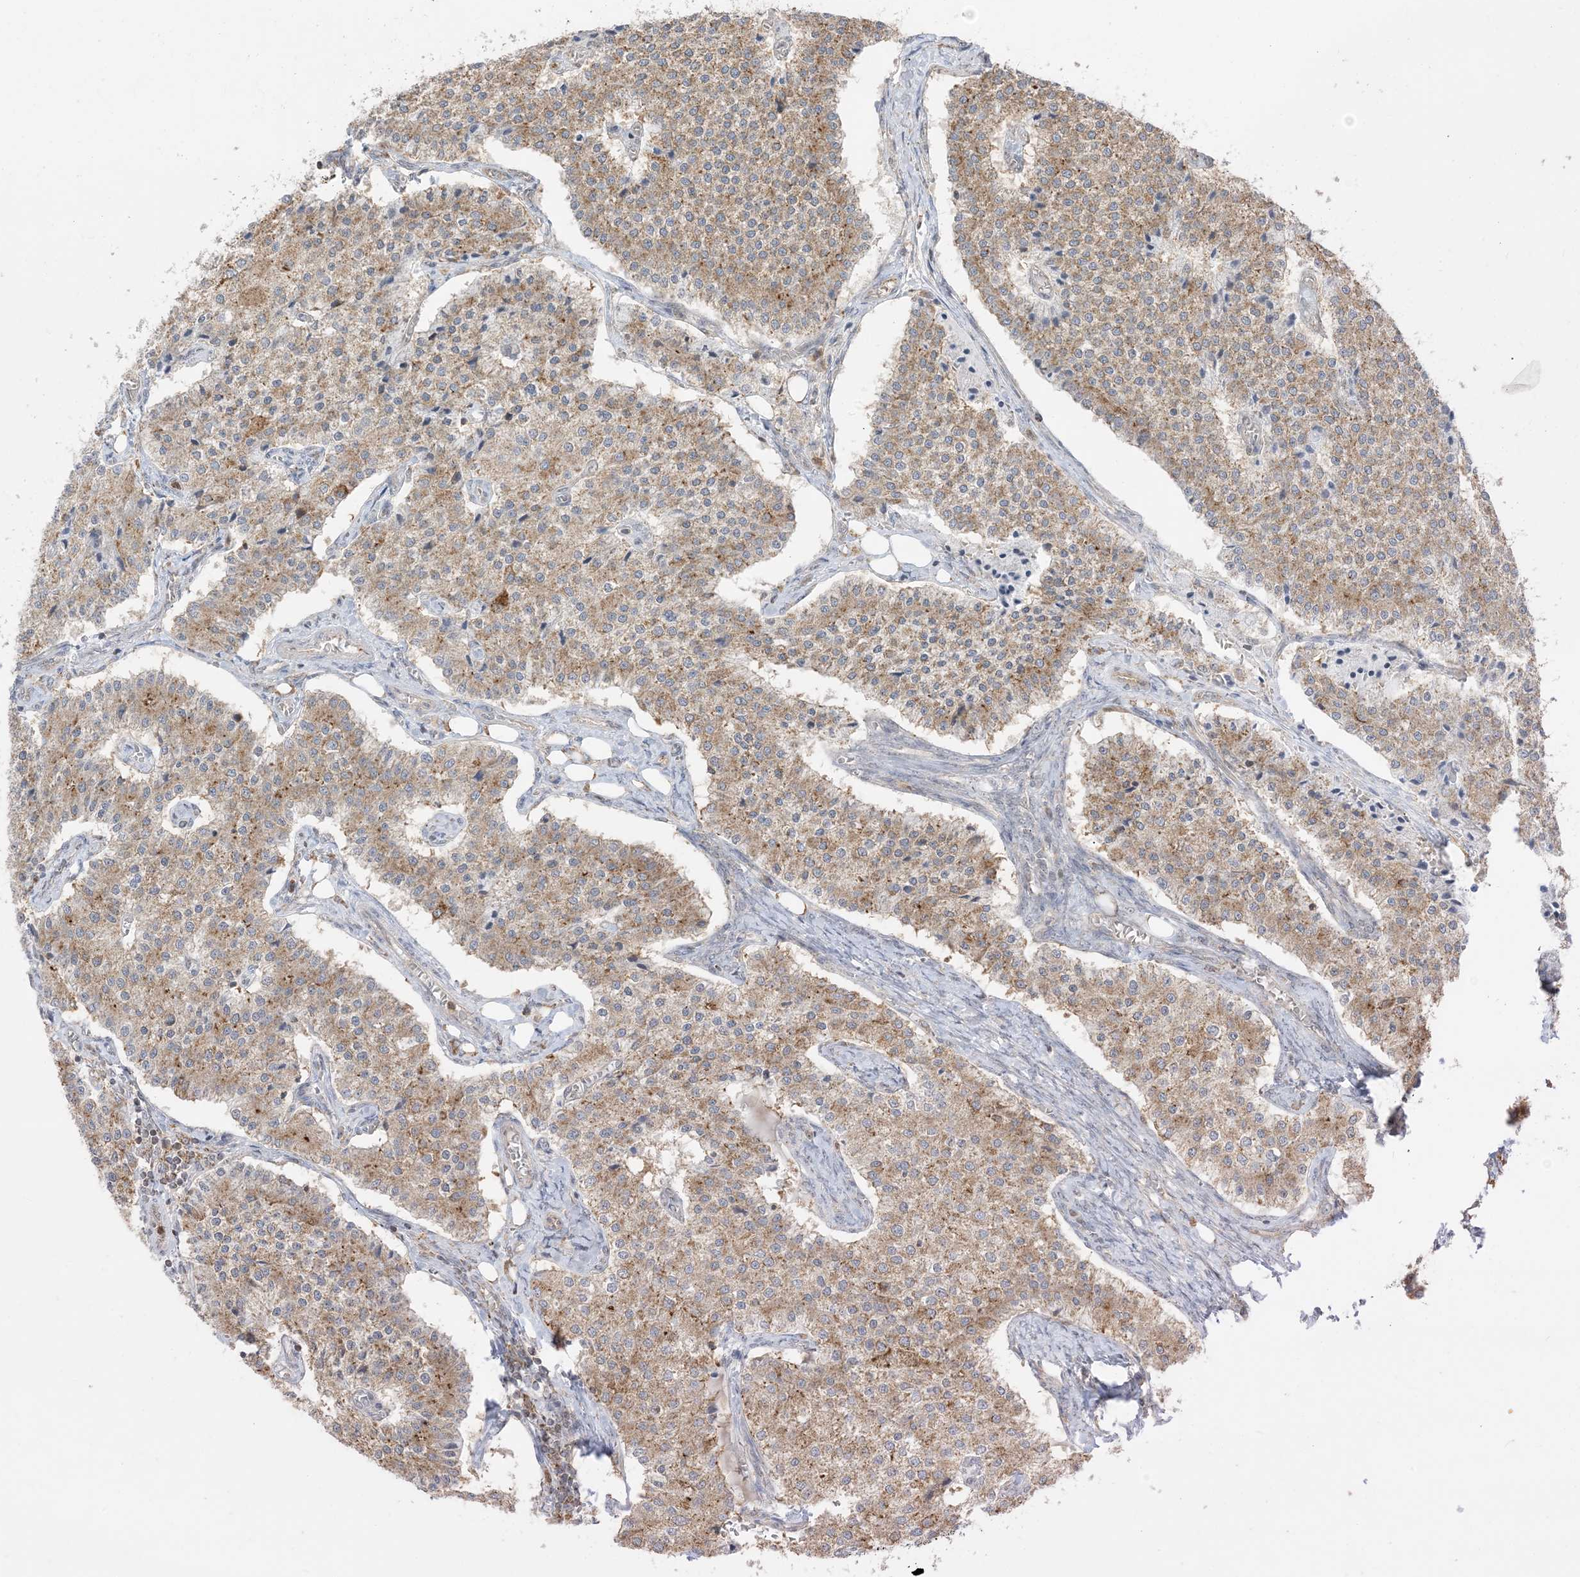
{"staining": {"intensity": "weak", "quantity": ">75%", "location": "cytoplasmic/membranous"}, "tissue": "carcinoid", "cell_type": "Tumor cells", "image_type": "cancer", "snomed": [{"axis": "morphology", "description": "Carcinoid, malignant, NOS"}, {"axis": "topography", "description": "Colon"}], "caption": "Carcinoid was stained to show a protein in brown. There is low levels of weak cytoplasmic/membranous staining in about >75% of tumor cells.", "gene": "KANSL3", "patient": {"sex": "female", "age": 52}}